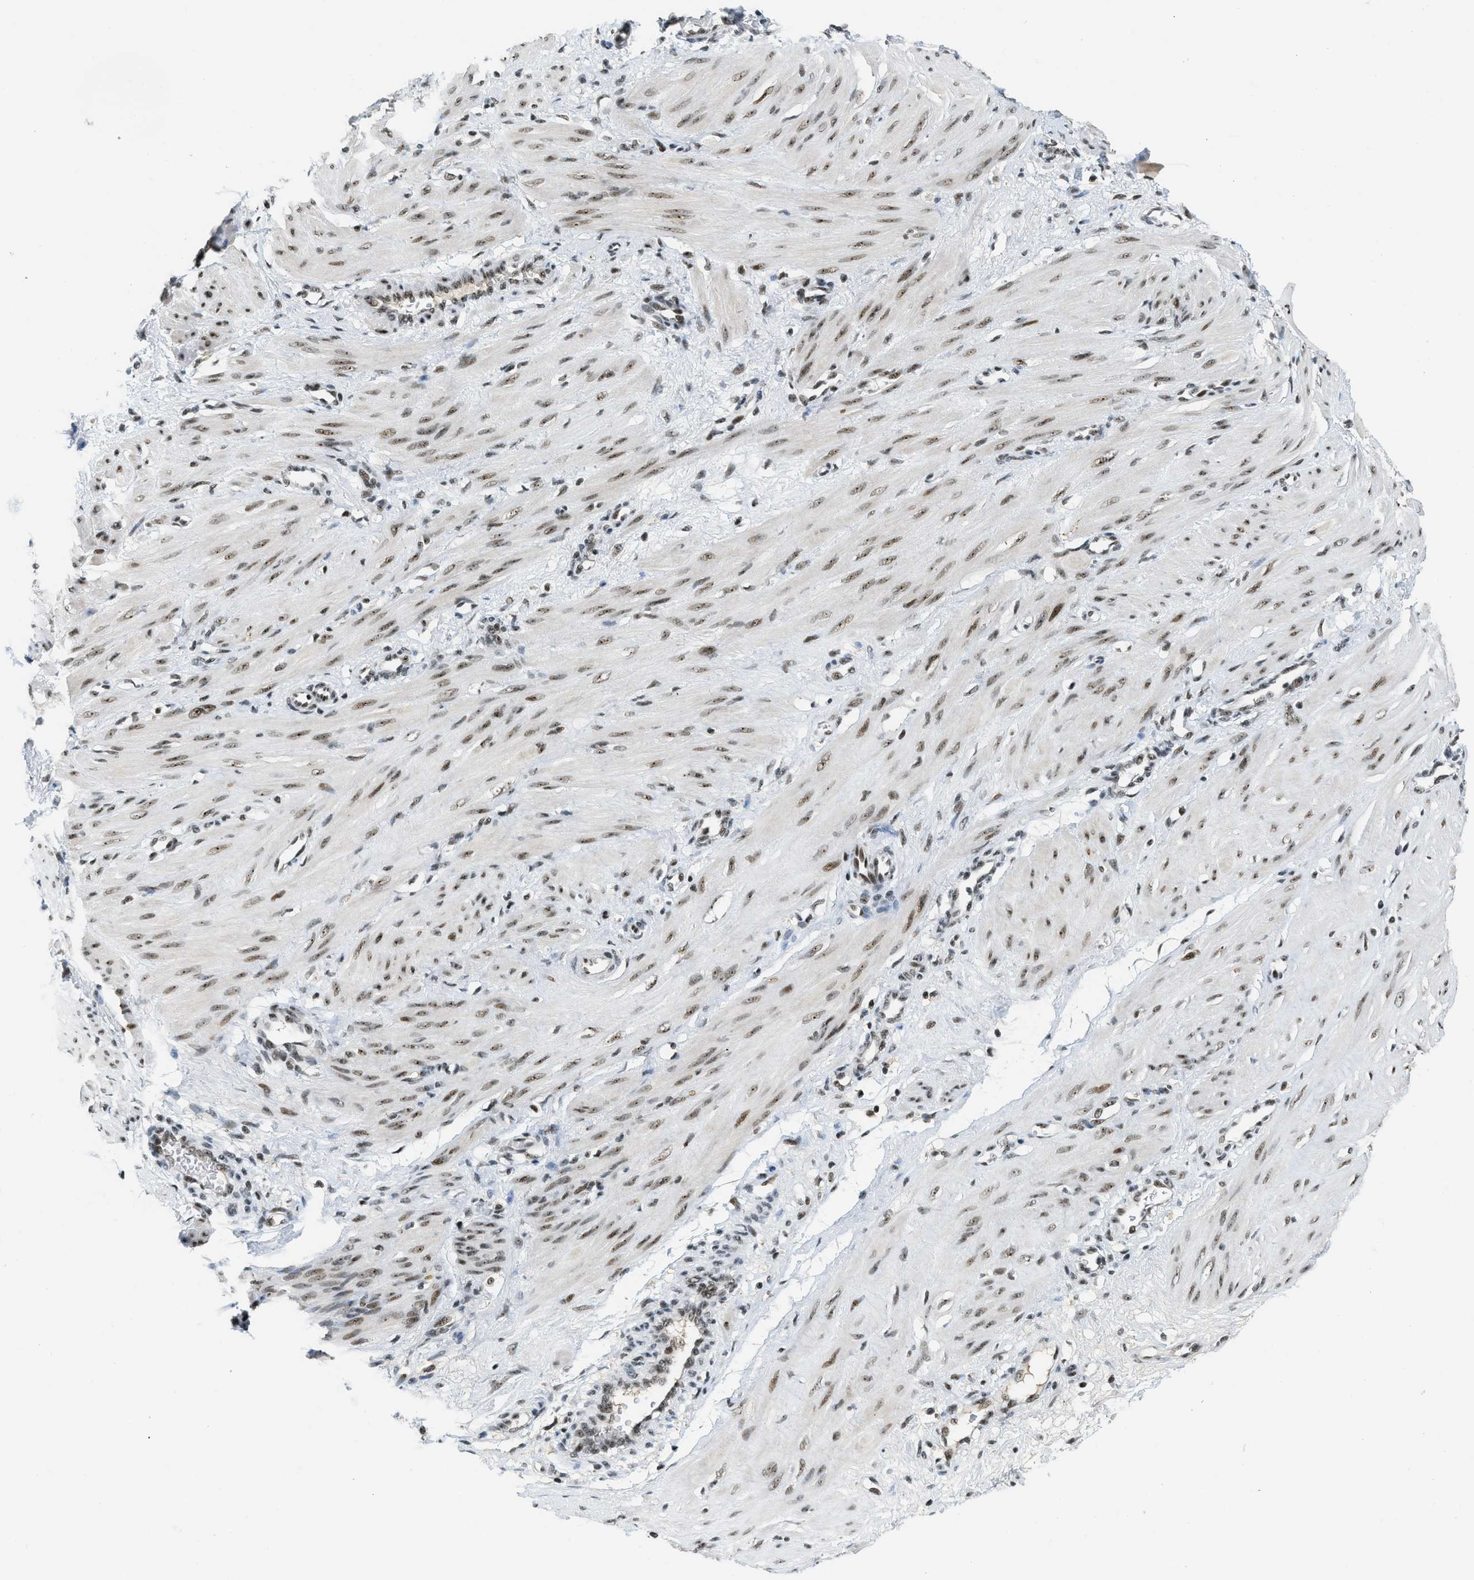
{"staining": {"intensity": "moderate", "quantity": ">75%", "location": "nuclear"}, "tissue": "smooth muscle", "cell_type": "Smooth muscle cells", "image_type": "normal", "snomed": [{"axis": "morphology", "description": "Normal tissue, NOS"}, {"axis": "topography", "description": "Endometrium"}], "caption": "Benign smooth muscle demonstrates moderate nuclear expression in about >75% of smooth muscle cells The protein of interest is stained brown, and the nuclei are stained in blue (DAB (3,3'-diaminobenzidine) IHC with brightfield microscopy, high magnification)..", "gene": "URB1", "patient": {"sex": "female", "age": 33}}